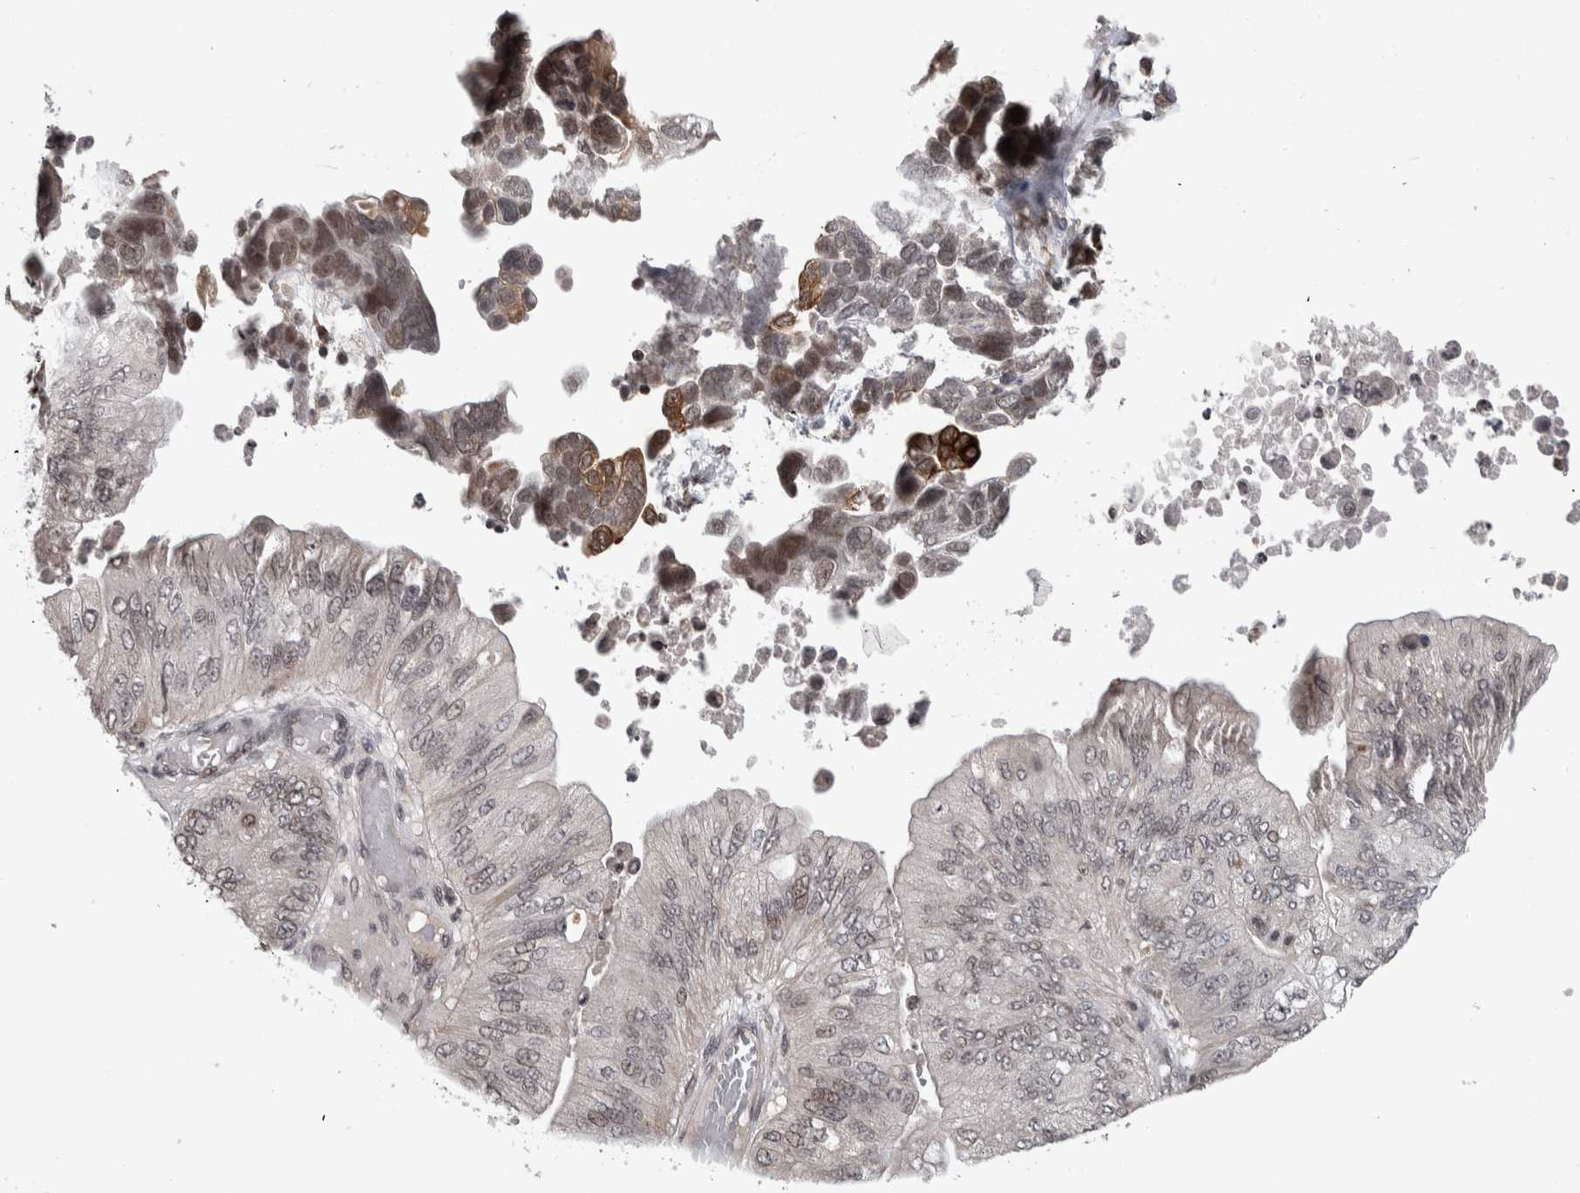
{"staining": {"intensity": "moderate", "quantity": "<25%", "location": "nuclear"}, "tissue": "ovarian cancer", "cell_type": "Tumor cells", "image_type": "cancer", "snomed": [{"axis": "morphology", "description": "Cystadenocarcinoma, mucinous, NOS"}, {"axis": "topography", "description": "Ovary"}], "caption": "A photomicrograph of human ovarian mucinous cystadenocarcinoma stained for a protein reveals moderate nuclear brown staining in tumor cells.", "gene": "ZSCAN21", "patient": {"sex": "female", "age": 61}}